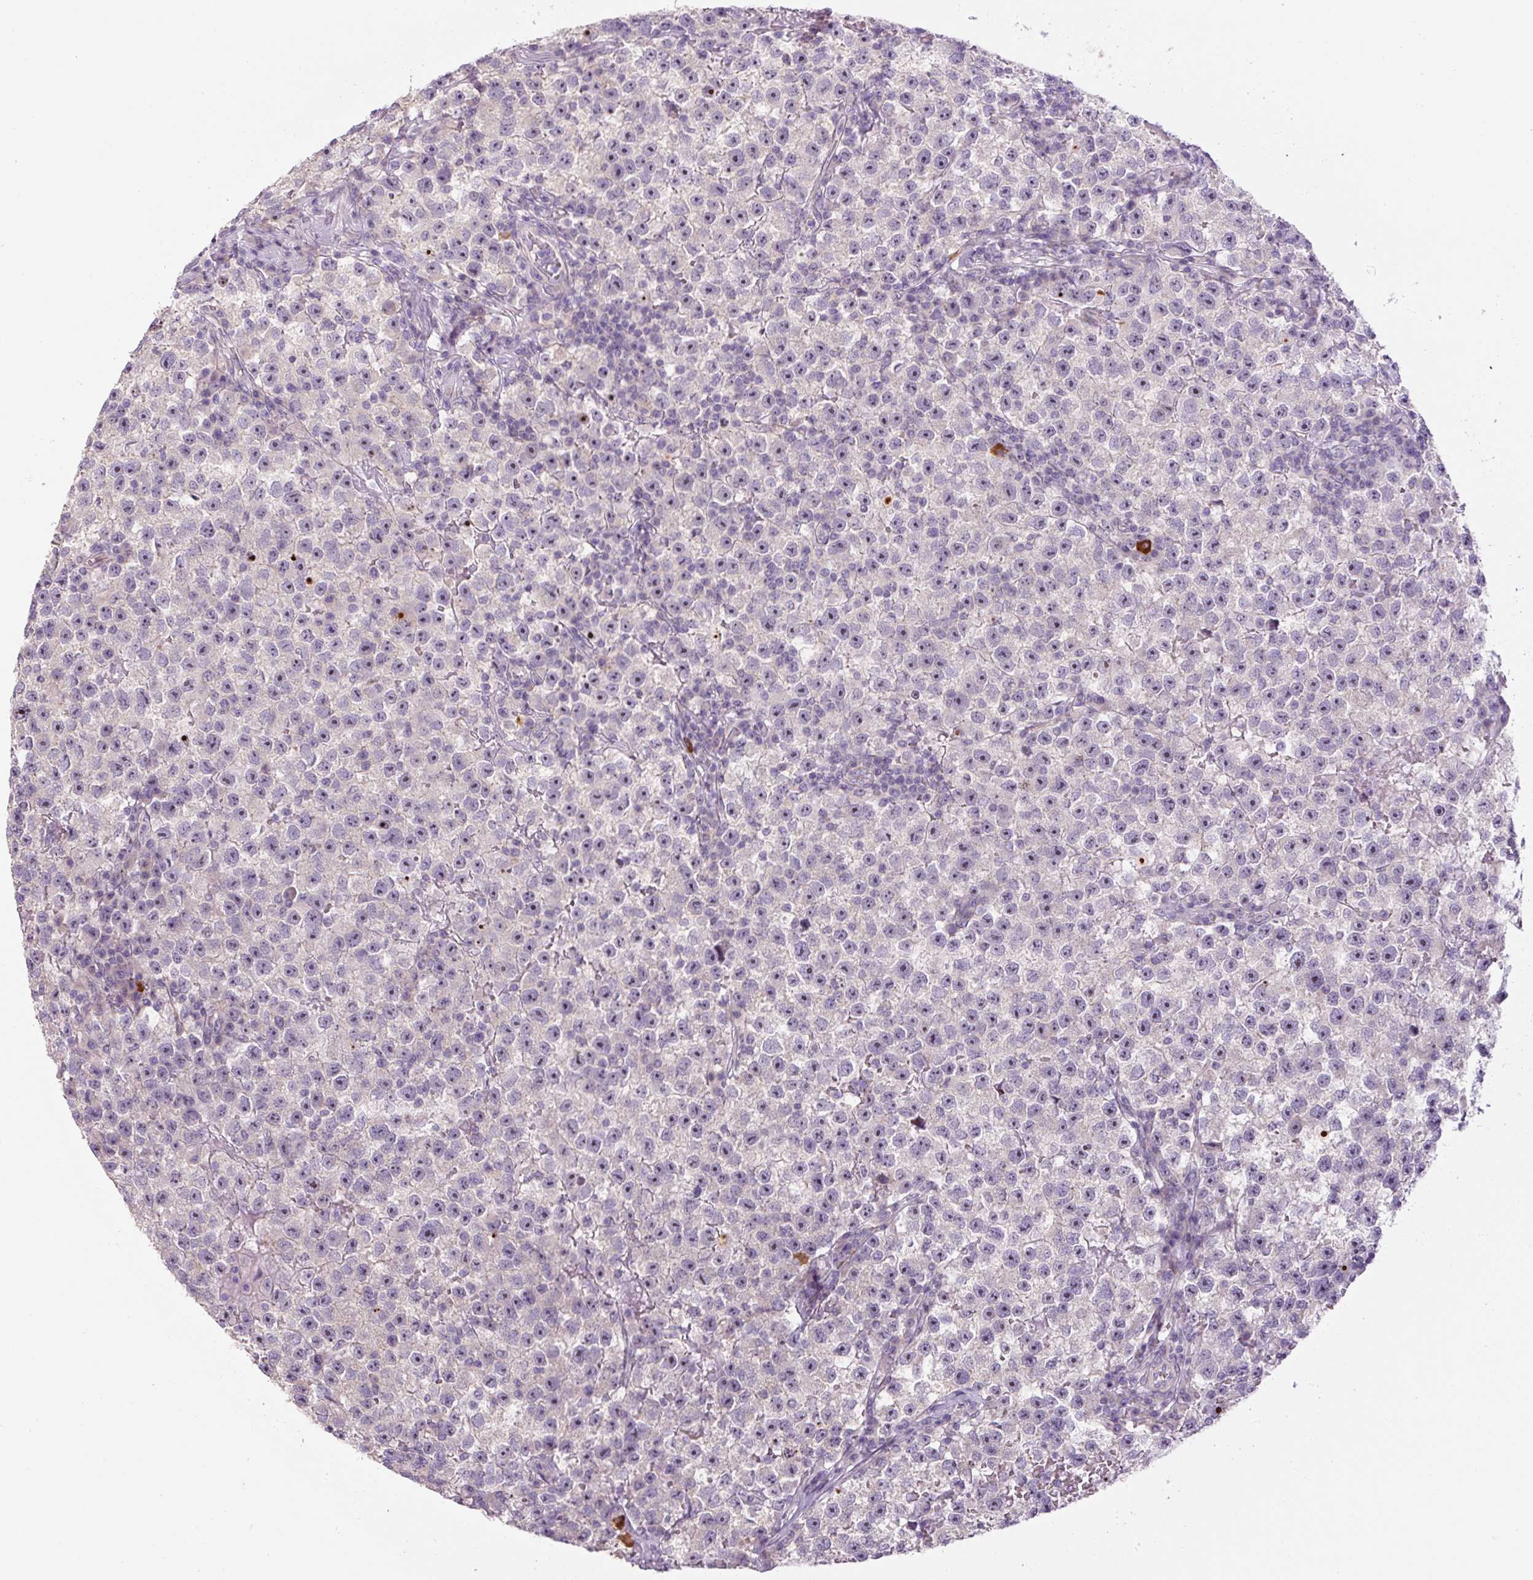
{"staining": {"intensity": "negative", "quantity": "none", "location": "none"}, "tissue": "testis cancer", "cell_type": "Tumor cells", "image_type": "cancer", "snomed": [{"axis": "morphology", "description": "Seminoma, NOS"}, {"axis": "topography", "description": "Testis"}], "caption": "This is a micrograph of IHC staining of testis cancer, which shows no positivity in tumor cells.", "gene": "TMEM151B", "patient": {"sex": "male", "age": 22}}